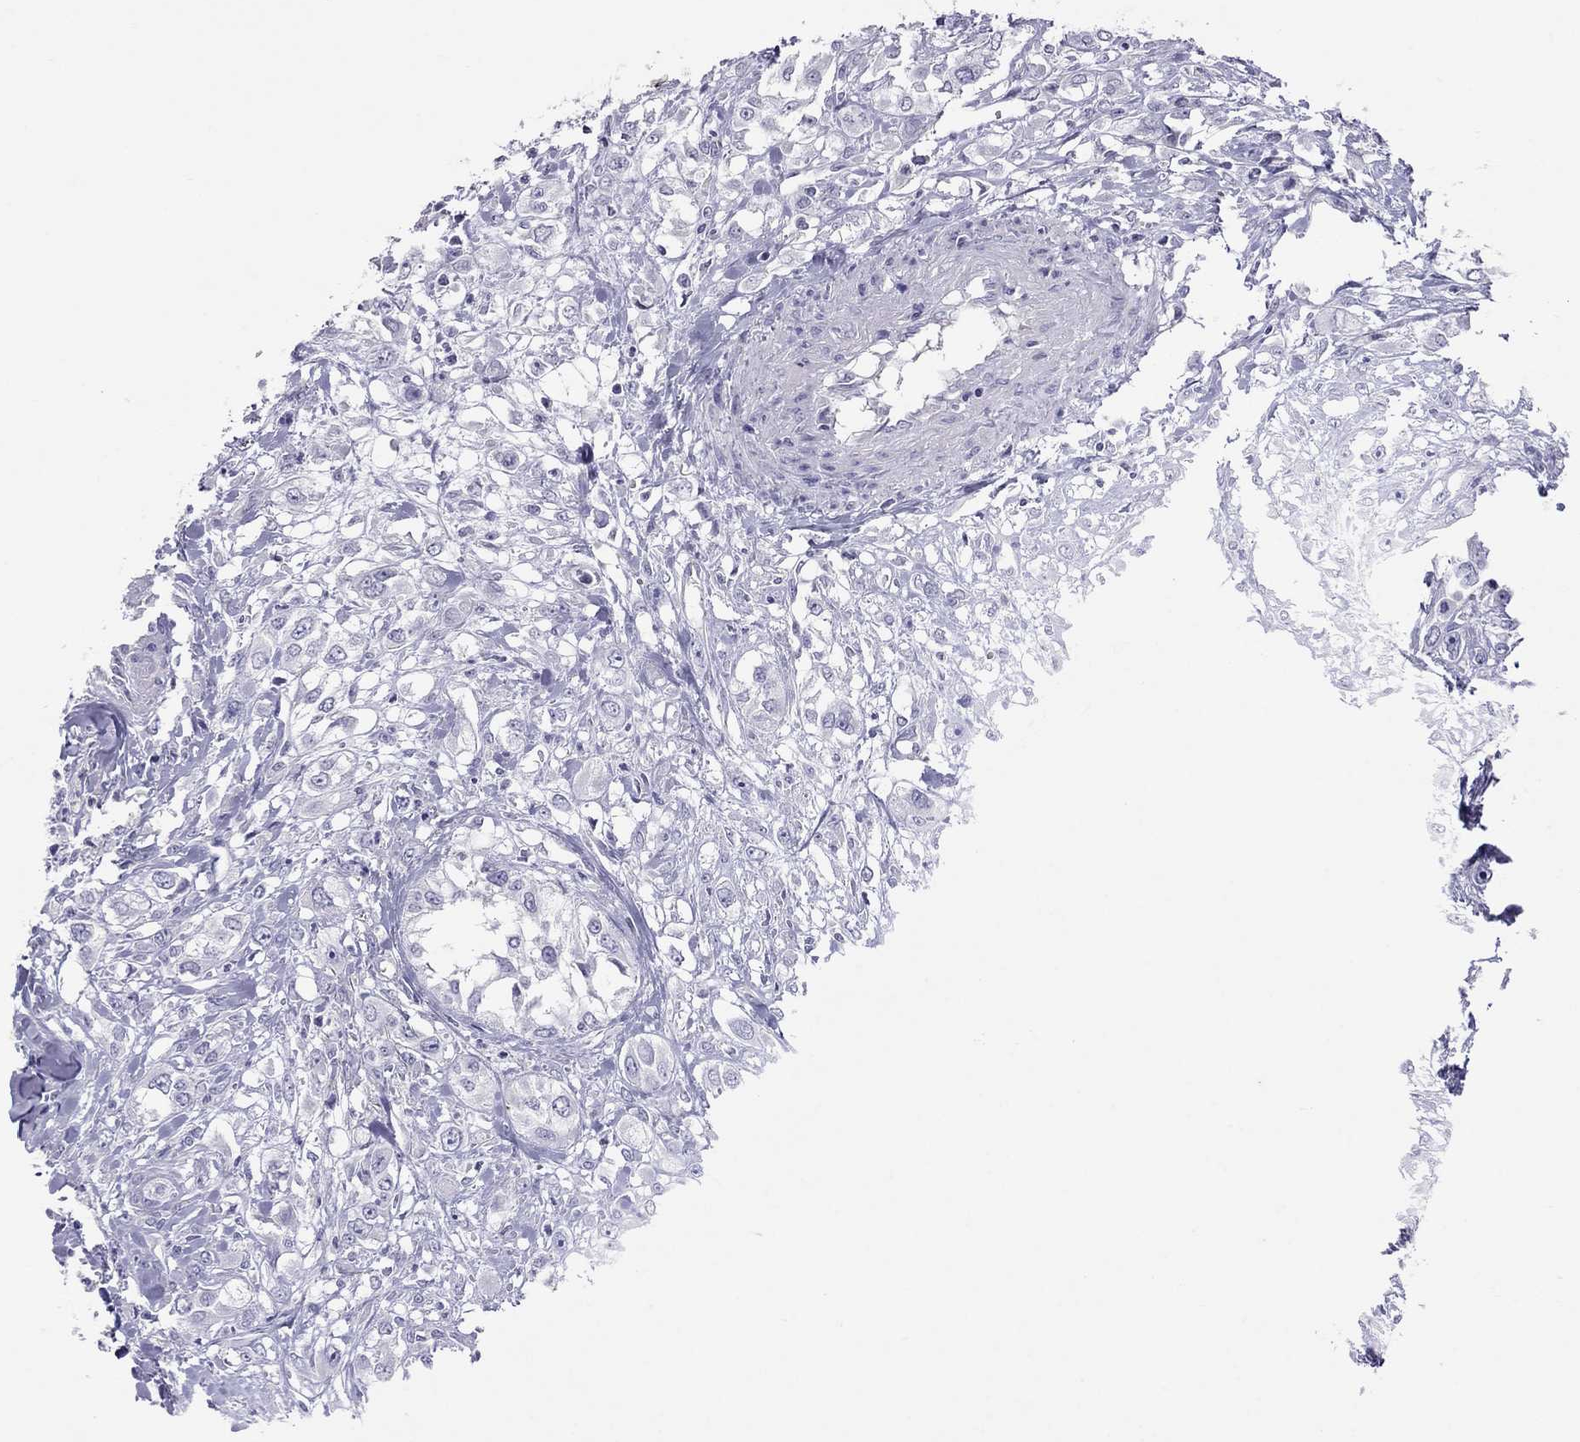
{"staining": {"intensity": "negative", "quantity": "none", "location": "none"}, "tissue": "urothelial cancer", "cell_type": "Tumor cells", "image_type": "cancer", "snomed": [{"axis": "morphology", "description": "Urothelial carcinoma, High grade"}, {"axis": "topography", "description": "Urinary bladder"}], "caption": "This is an IHC image of human high-grade urothelial carcinoma. There is no expression in tumor cells.", "gene": "MUC16", "patient": {"sex": "male", "age": 67}}